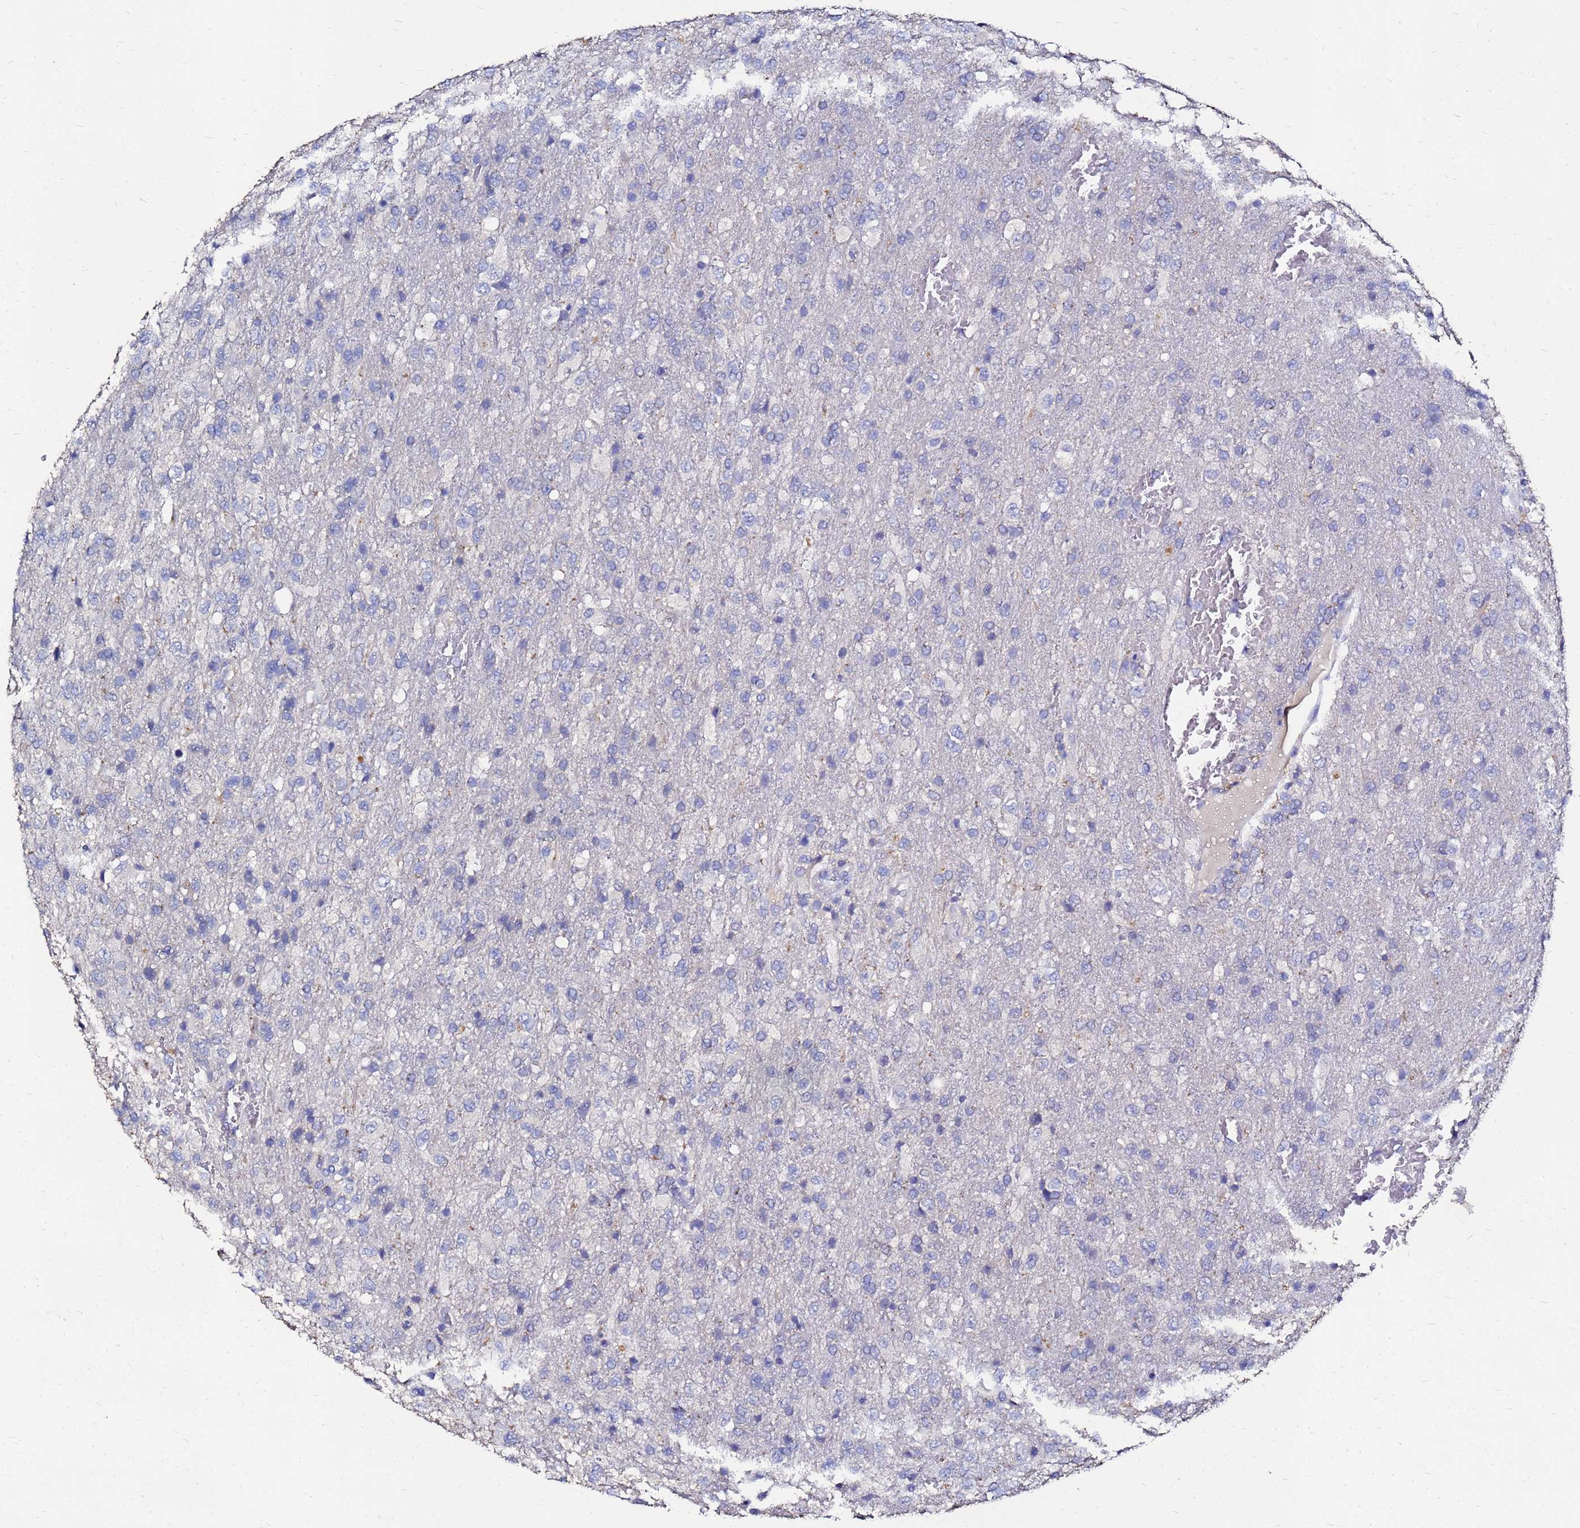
{"staining": {"intensity": "negative", "quantity": "none", "location": "none"}, "tissue": "glioma", "cell_type": "Tumor cells", "image_type": "cancer", "snomed": [{"axis": "morphology", "description": "Glioma, malignant, High grade"}, {"axis": "topography", "description": "Brain"}], "caption": "Immunohistochemistry (IHC) image of neoplastic tissue: human glioma stained with DAB exhibits no significant protein staining in tumor cells.", "gene": "FAM183A", "patient": {"sex": "female", "age": 74}}